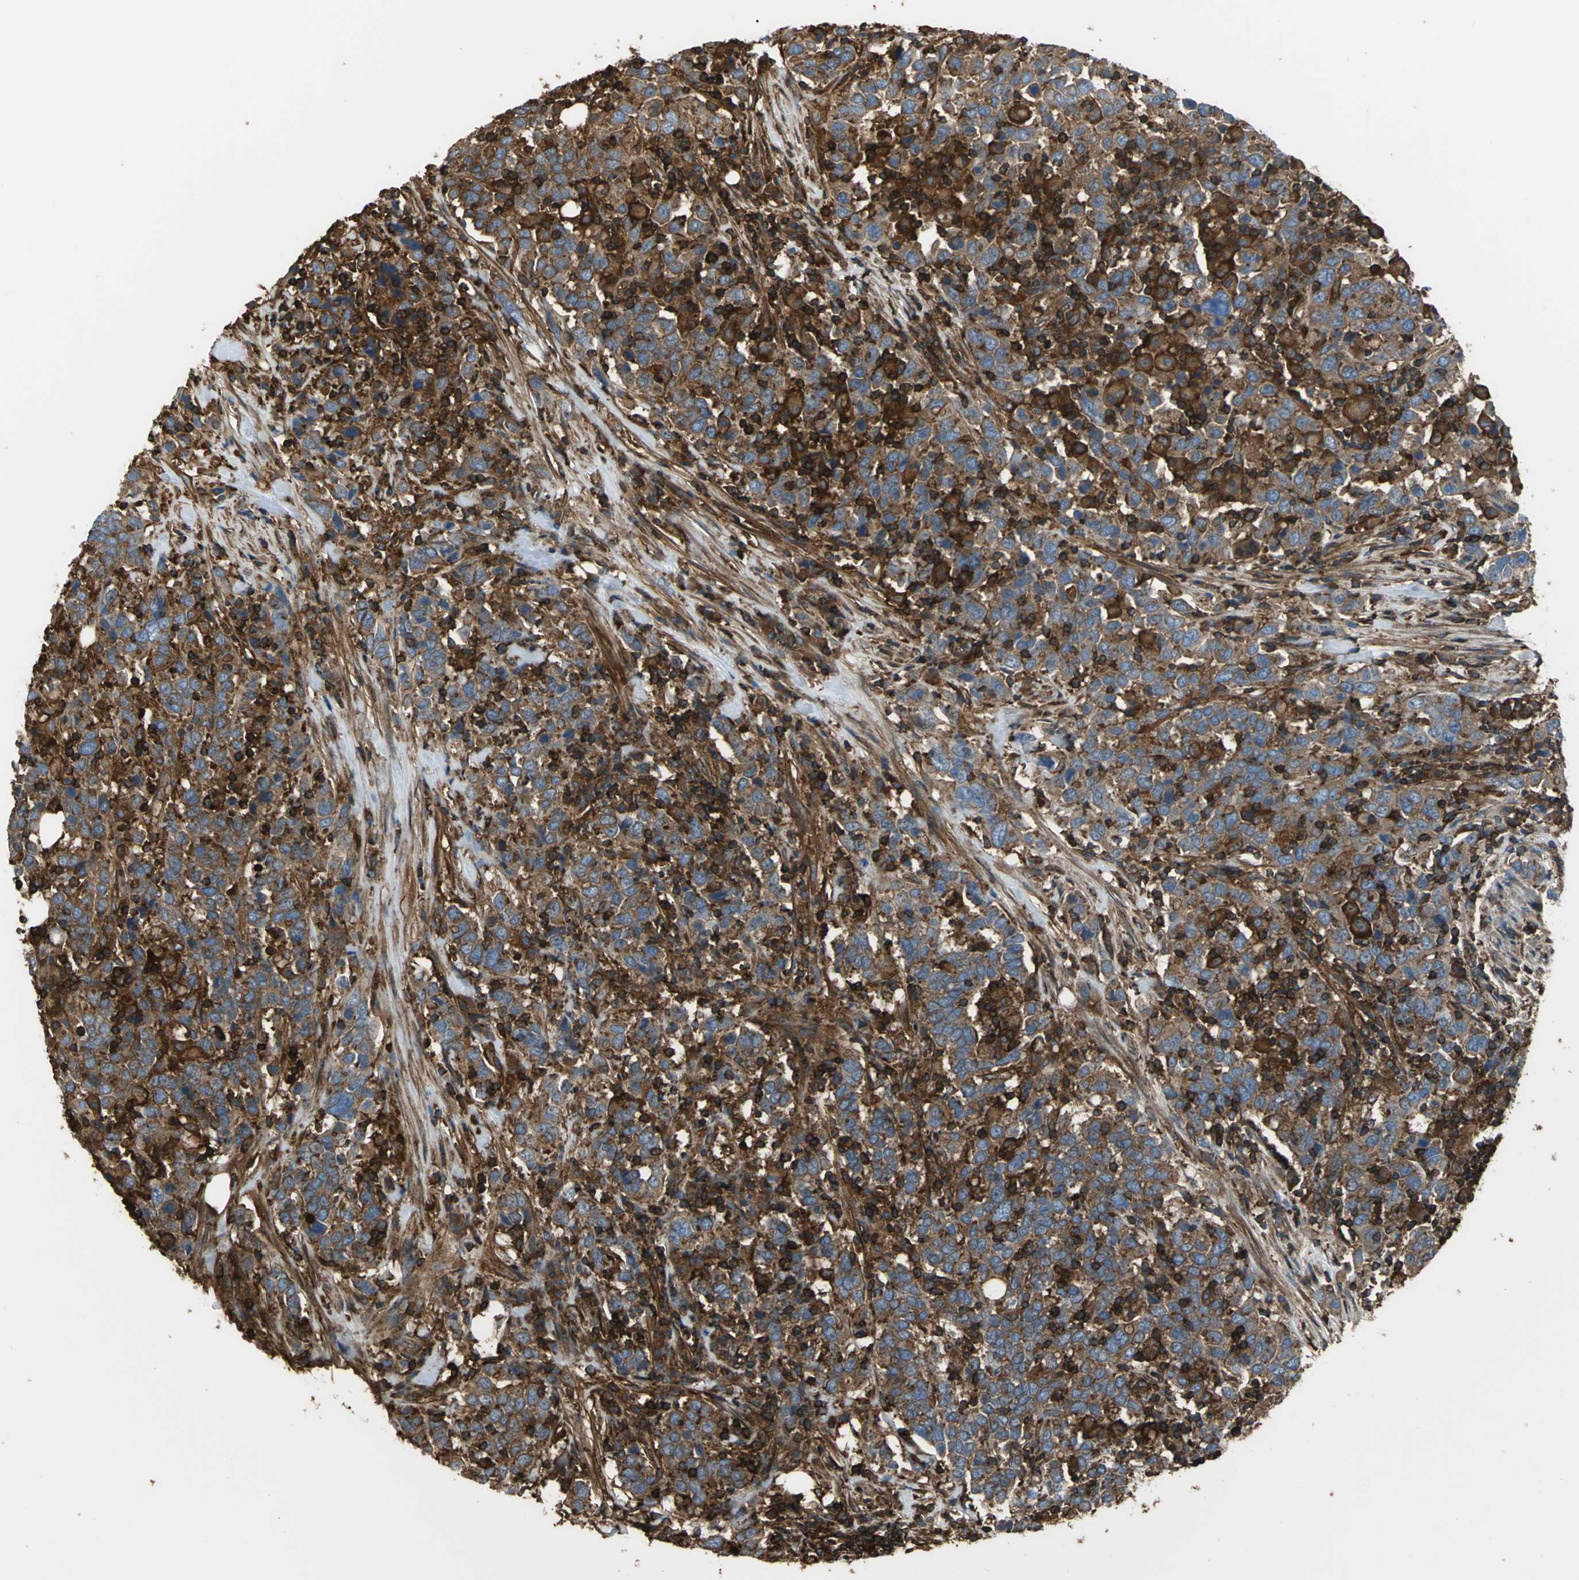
{"staining": {"intensity": "strong", "quantity": ">75%", "location": "cytoplasmic/membranous"}, "tissue": "urothelial cancer", "cell_type": "Tumor cells", "image_type": "cancer", "snomed": [{"axis": "morphology", "description": "Urothelial carcinoma, High grade"}, {"axis": "topography", "description": "Urinary bladder"}], "caption": "Human high-grade urothelial carcinoma stained with a protein marker exhibits strong staining in tumor cells.", "gene": "TLN1", "patient": {"sex": "male", "age": 61}}